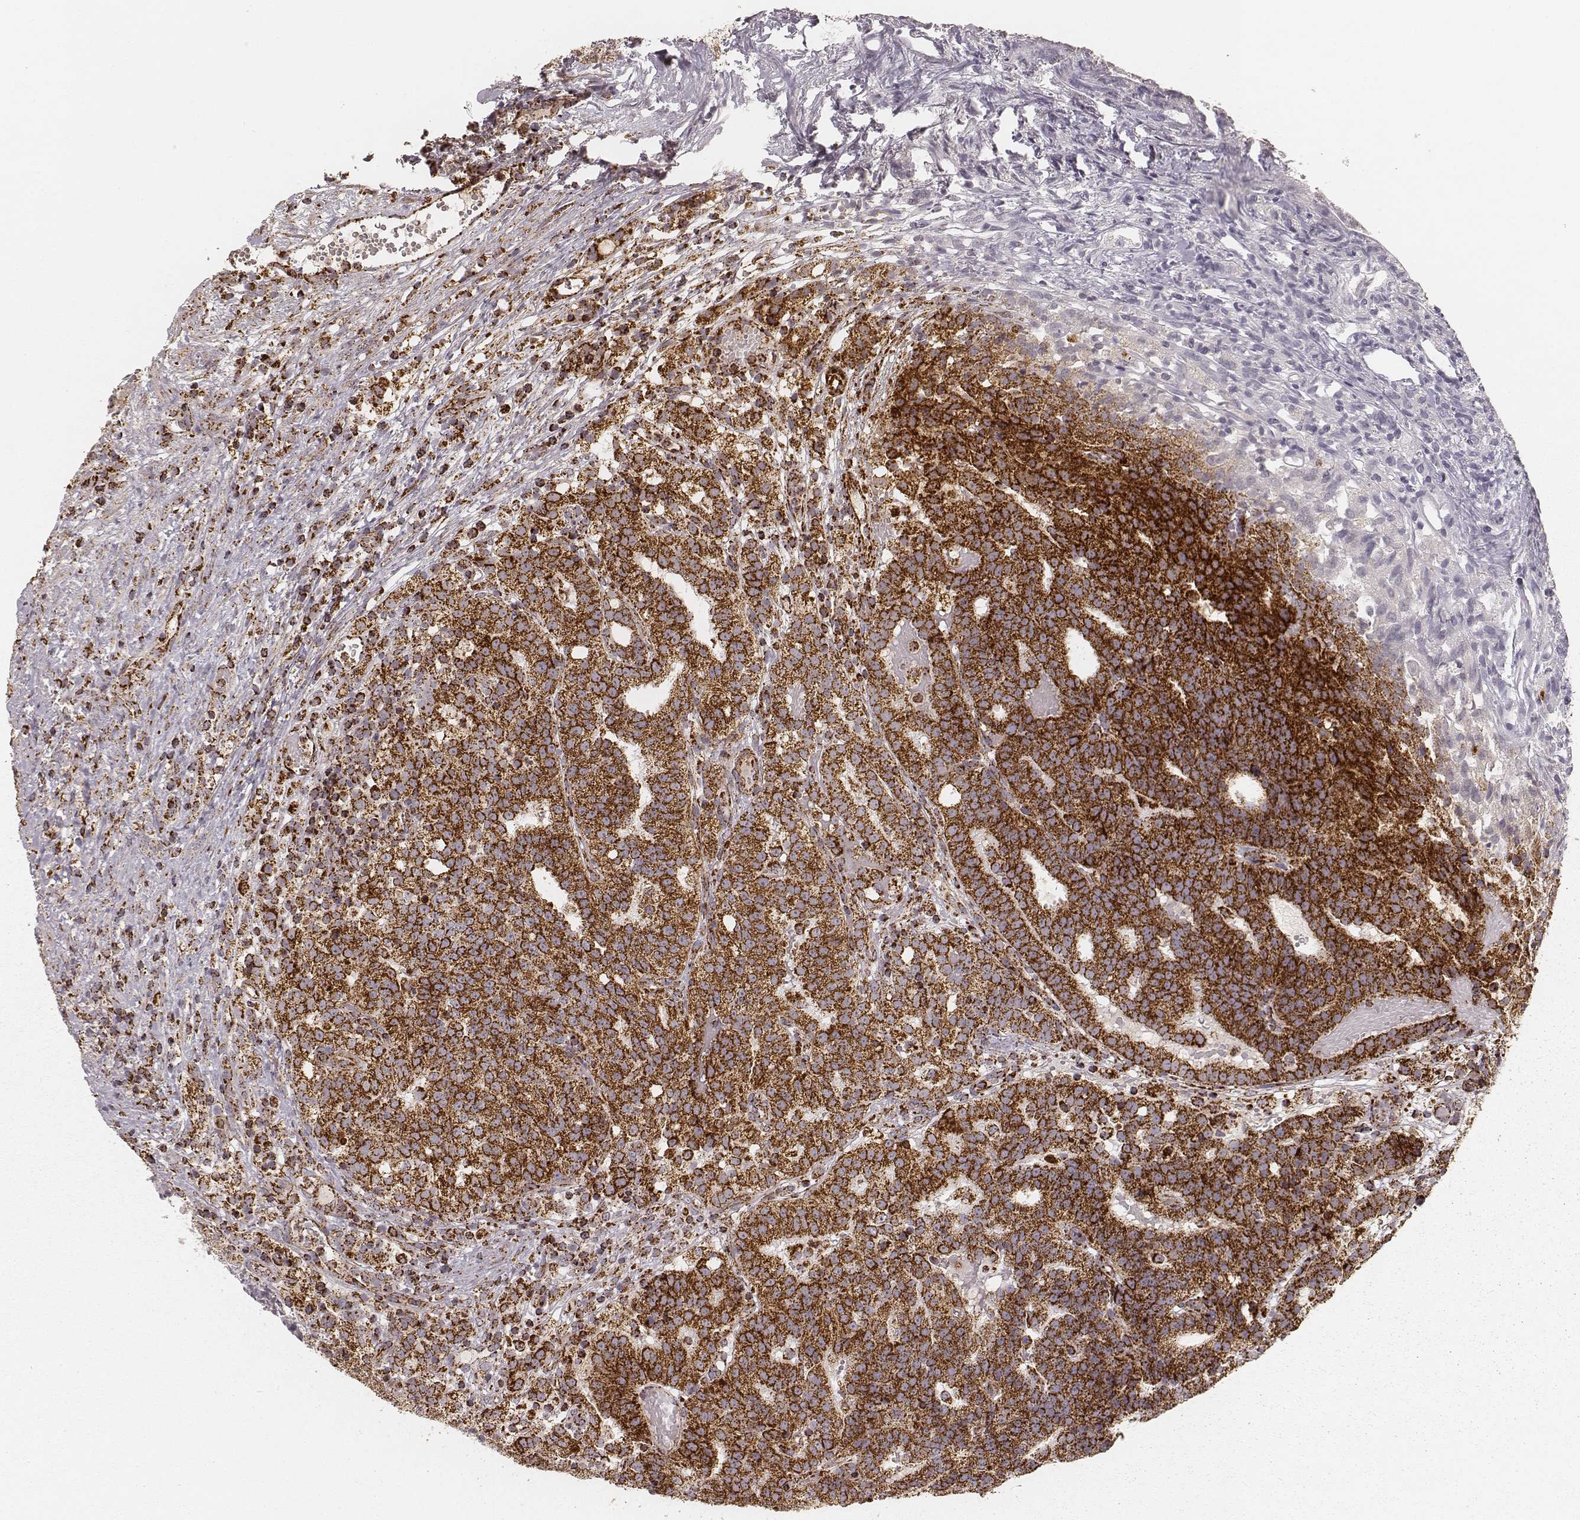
{"staining": {"intensity": "strong", "quantity": ">75%", "location": "cytoplasmic/membranous"}, "tissue": "prostate cancer", "cell_type": "Tumor cells", "image_type": "cancer", "snomed": [{"axis": "morphology", "description": "Adenocarcinoma, High grade"}, {"axis": "topography", "description": "Prostate"}], "caption": "DAB immunohistochemical staining of prostate high-grade adenocarcinoma exhibits strong cytoplasmic/membranous protein staining in about >75% of tumor cells.", "gene": "CS", "patient": {"sex": "male", "age": 53}}